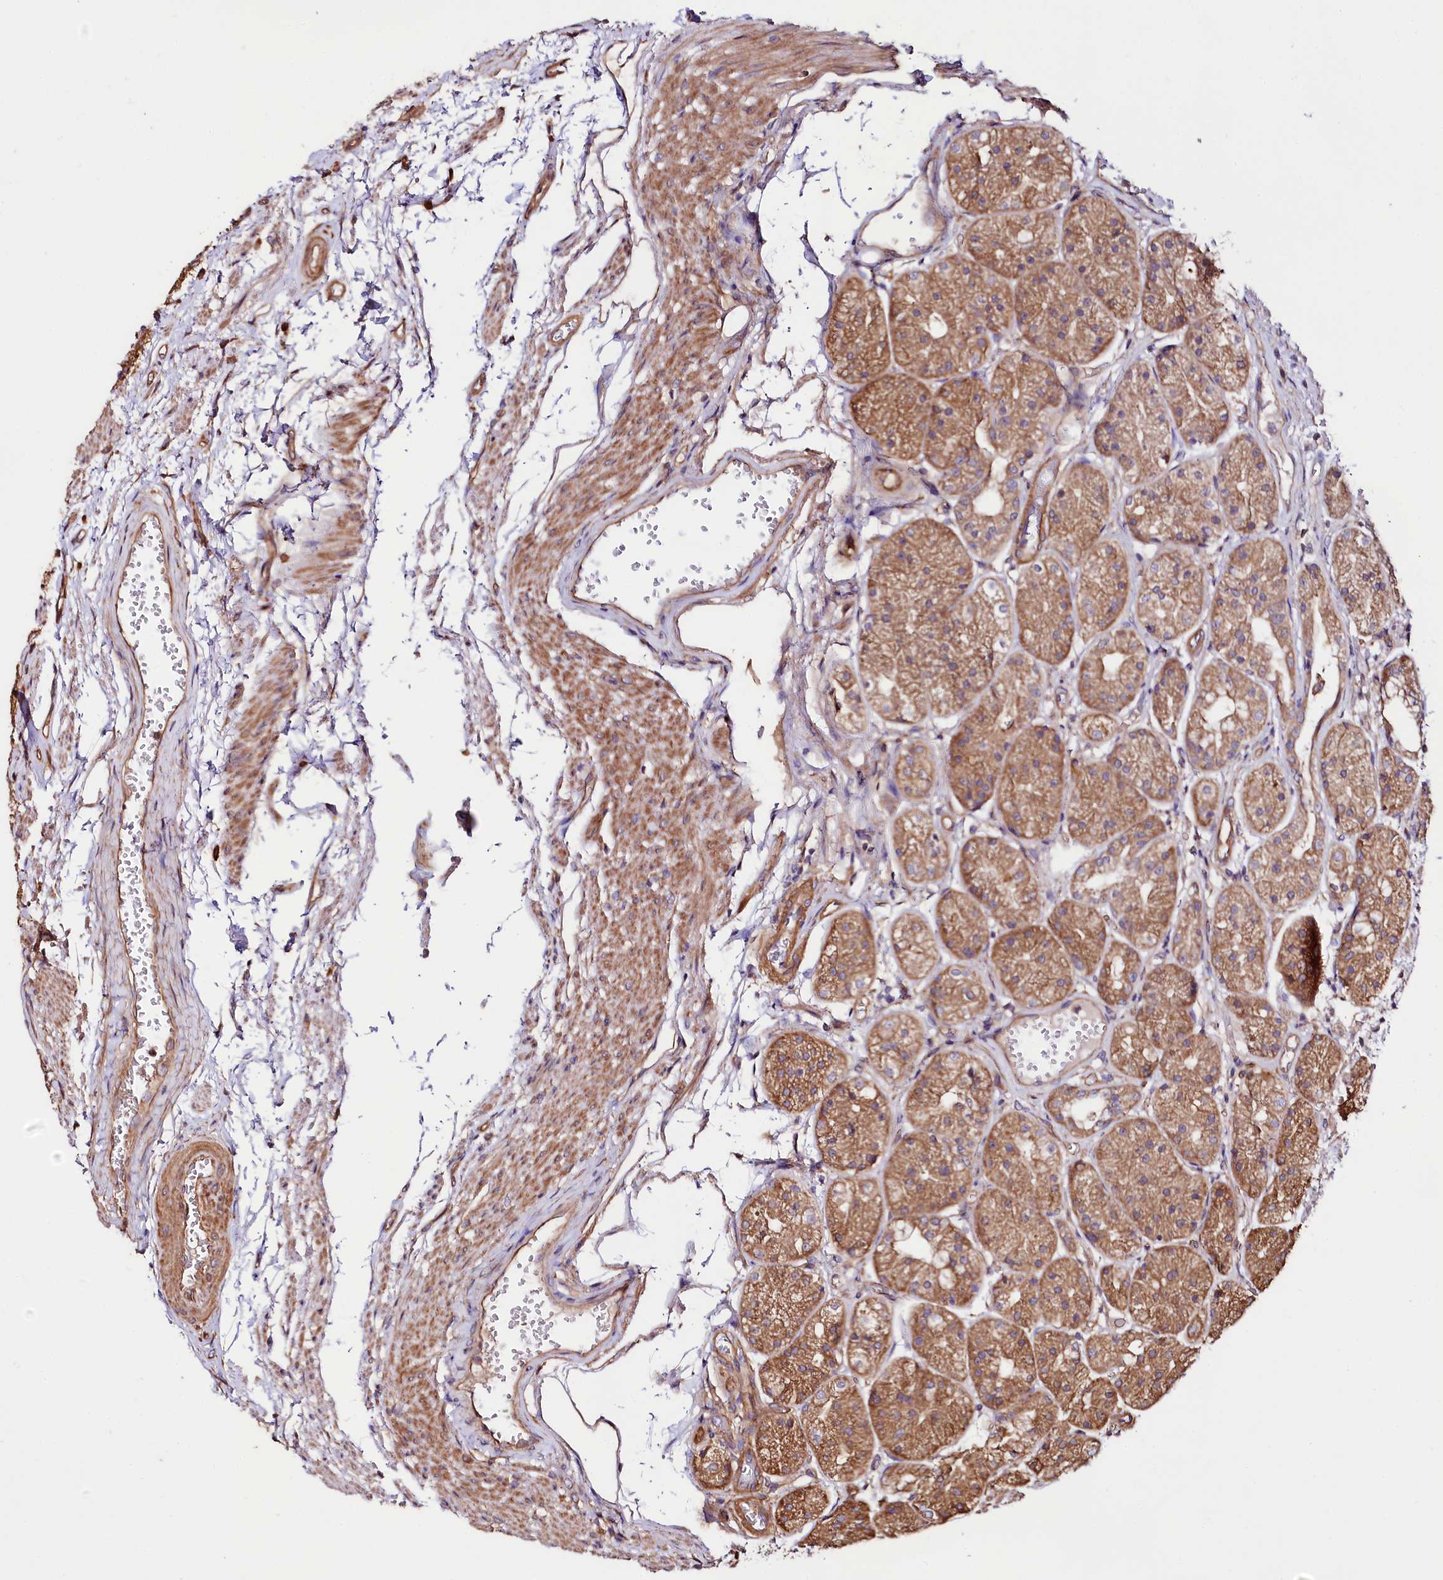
{"staining": {"intensity": "moderate", "quantity": ">75%", "location": "cytoplasmic/membranous"}, "tissue": "stomach", "cell_type": "Glandular cells", "image_type": "normal", "snomed": [{"axis": "morphology", "description": "Normal tissue, NOS"}, {"axis": "topography", "description": "Stomach, upper"}], "caption": "Stomach stained for a protein demonstrates moderate cytoplasmic/membranous positivity in glandular cells.", "gene": "CEP295", "patient": {"sex": "male", "age": 72}}